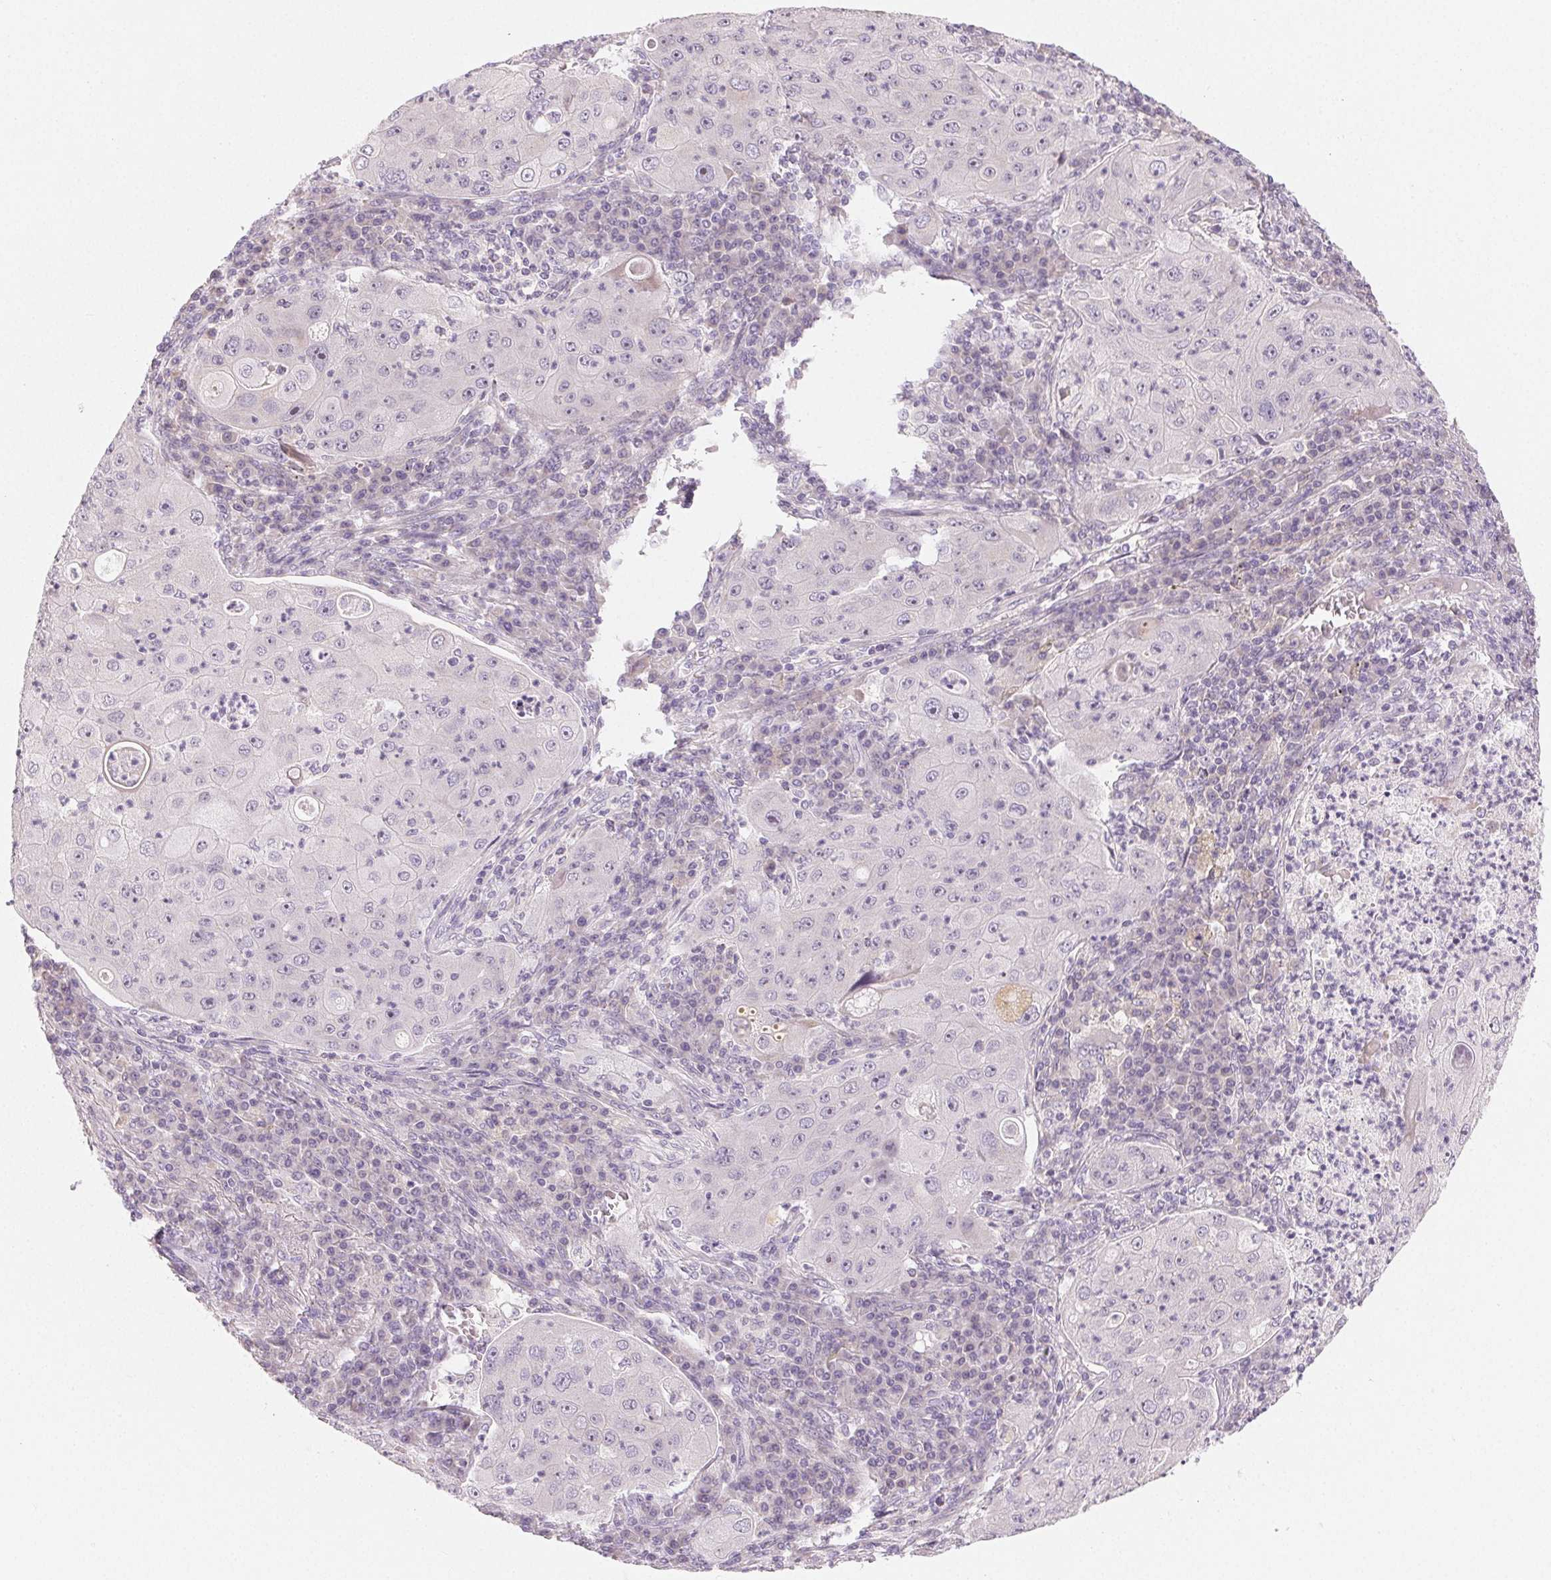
{"staining": {"intensity": "negative", "quantity": "none", "location": "none"}, "tissue": "lung cancer", "cell_type": "Tumor cells", "image_type": "cancer", "snomed": [{"axis": "morphology", "description": "Squamous cell carcinoma, NOS"}, {"axis": "topography", "description": "Lung"}], "caption": "Tumor cells show no significant expression in lung cancer.", "gene": "MYBL1", "patient": {"sex": "female", "age": 59}}